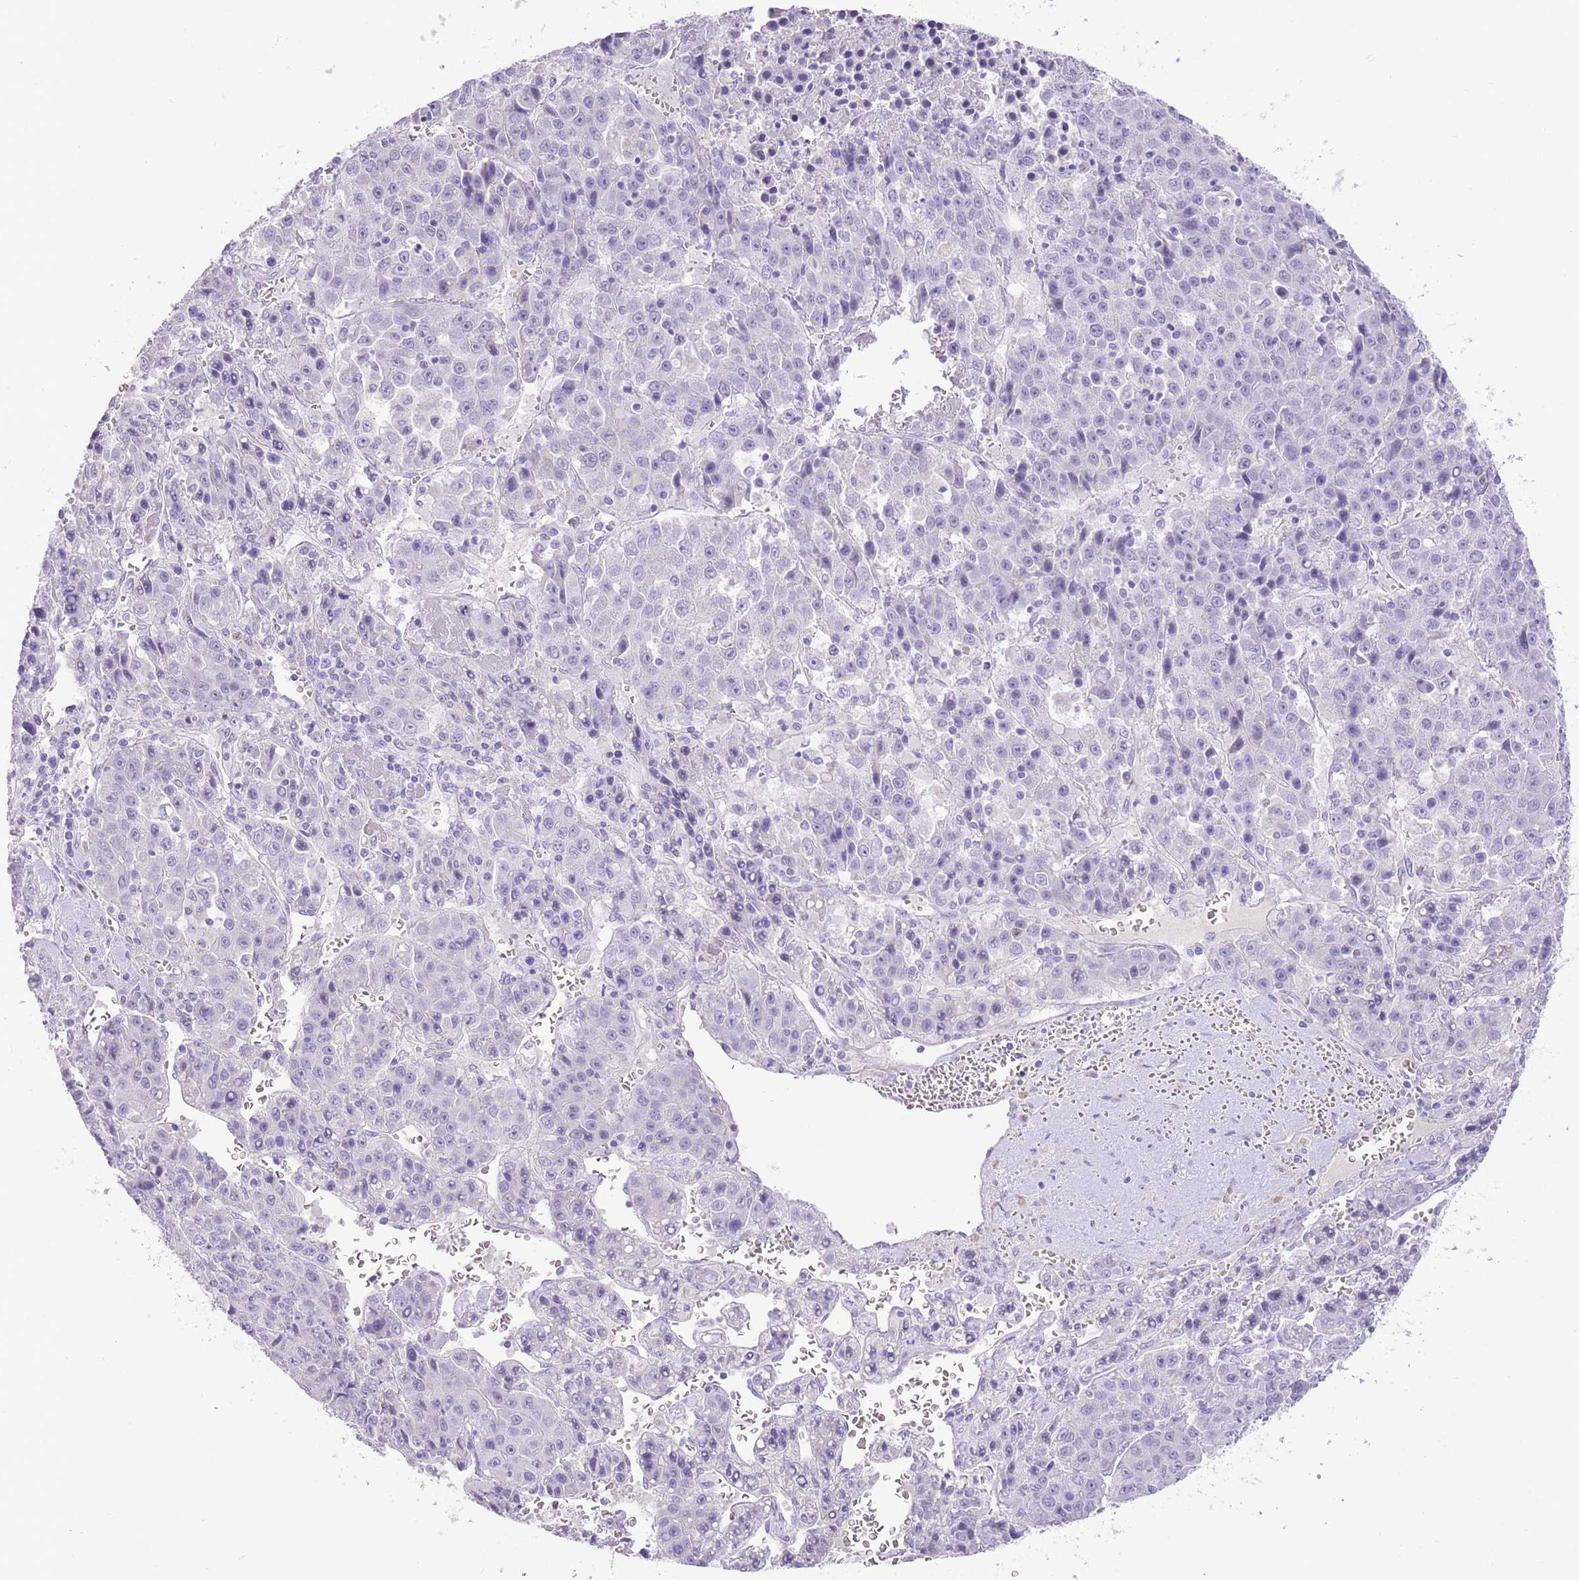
{"staining": {"intensity": "negative", "quantity": "none", "location": "none"}, "tissue": "liver cancer", "cell_type": "Tumor cells", "image_type": "cancer", "snomed": [{"axis": "morphology", "description": "Carcinoma, Hepatocellular, NOS"}, {"axis": "topography", "description": "Liver"}], "caption": "Tumor cells are negative for brown protein staining in hepatocellular carcinoma (liver).", "gene": "TOX2", "patient": {"sex": "female", "age": 53}}